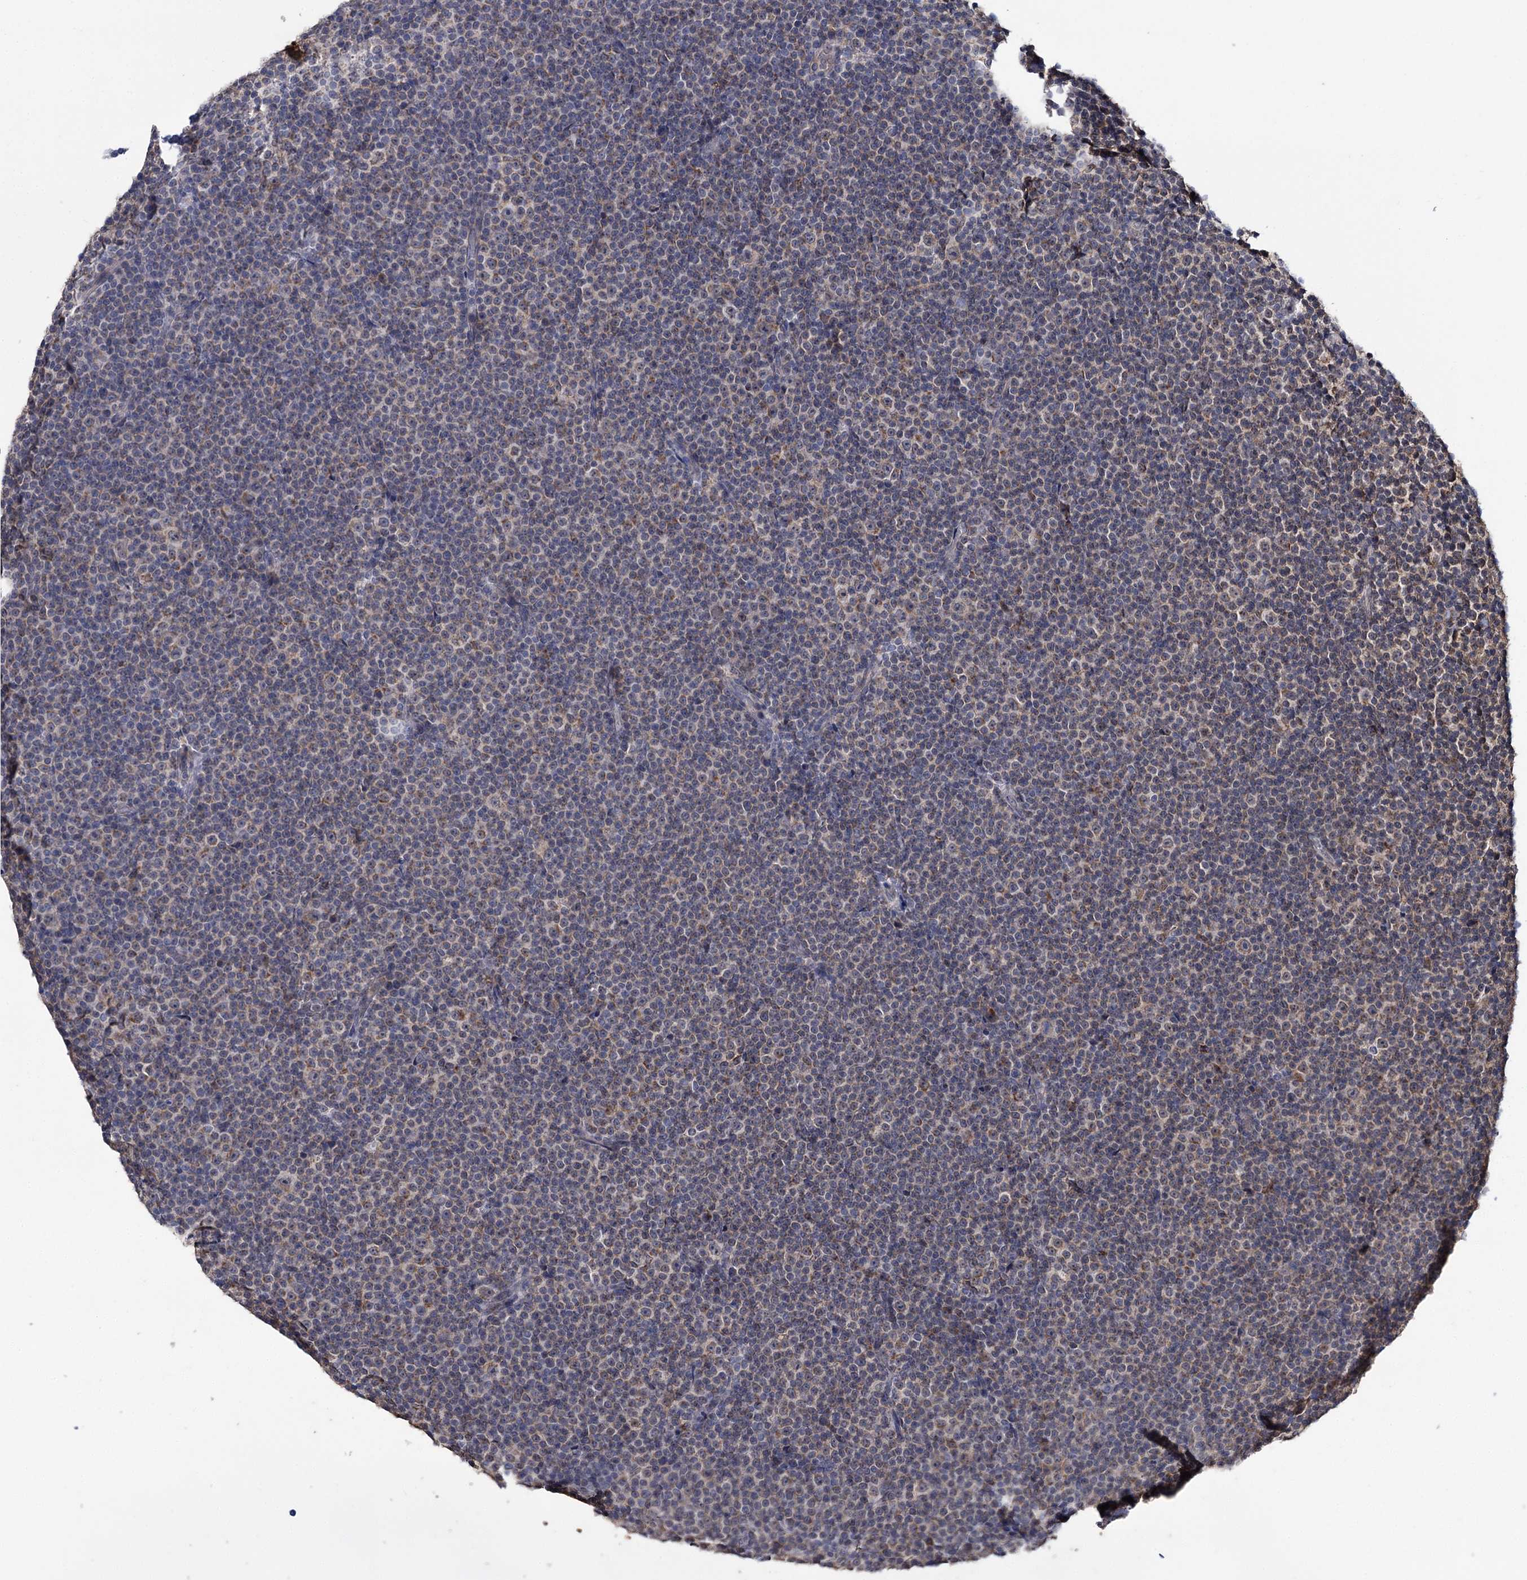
{"staining": {"intensity": "weak", "quantity": "<25%", "location": "cytoplasmic/membranous"}, "tissue": "lymphoma", "cell_type": "Tumor cells", "image_type": "cancer", "snomed": [{"axis": "morphology", "description": "Malignant lymphoma, non-Hodgkin's type, Low grade"}, {"axis": "topography", "description": "Lymph node"}], "caption": "Tumor cells are negative for brown protein staining in lymphoma. Brightfield microscopy of IHC stained with DAB (3,3'-diaminobenzidine) (brown) and hematoxylin (blue), captured at high magnification.", "gene": "CLPB", "patient": {"sex": "female", "age": 67}}